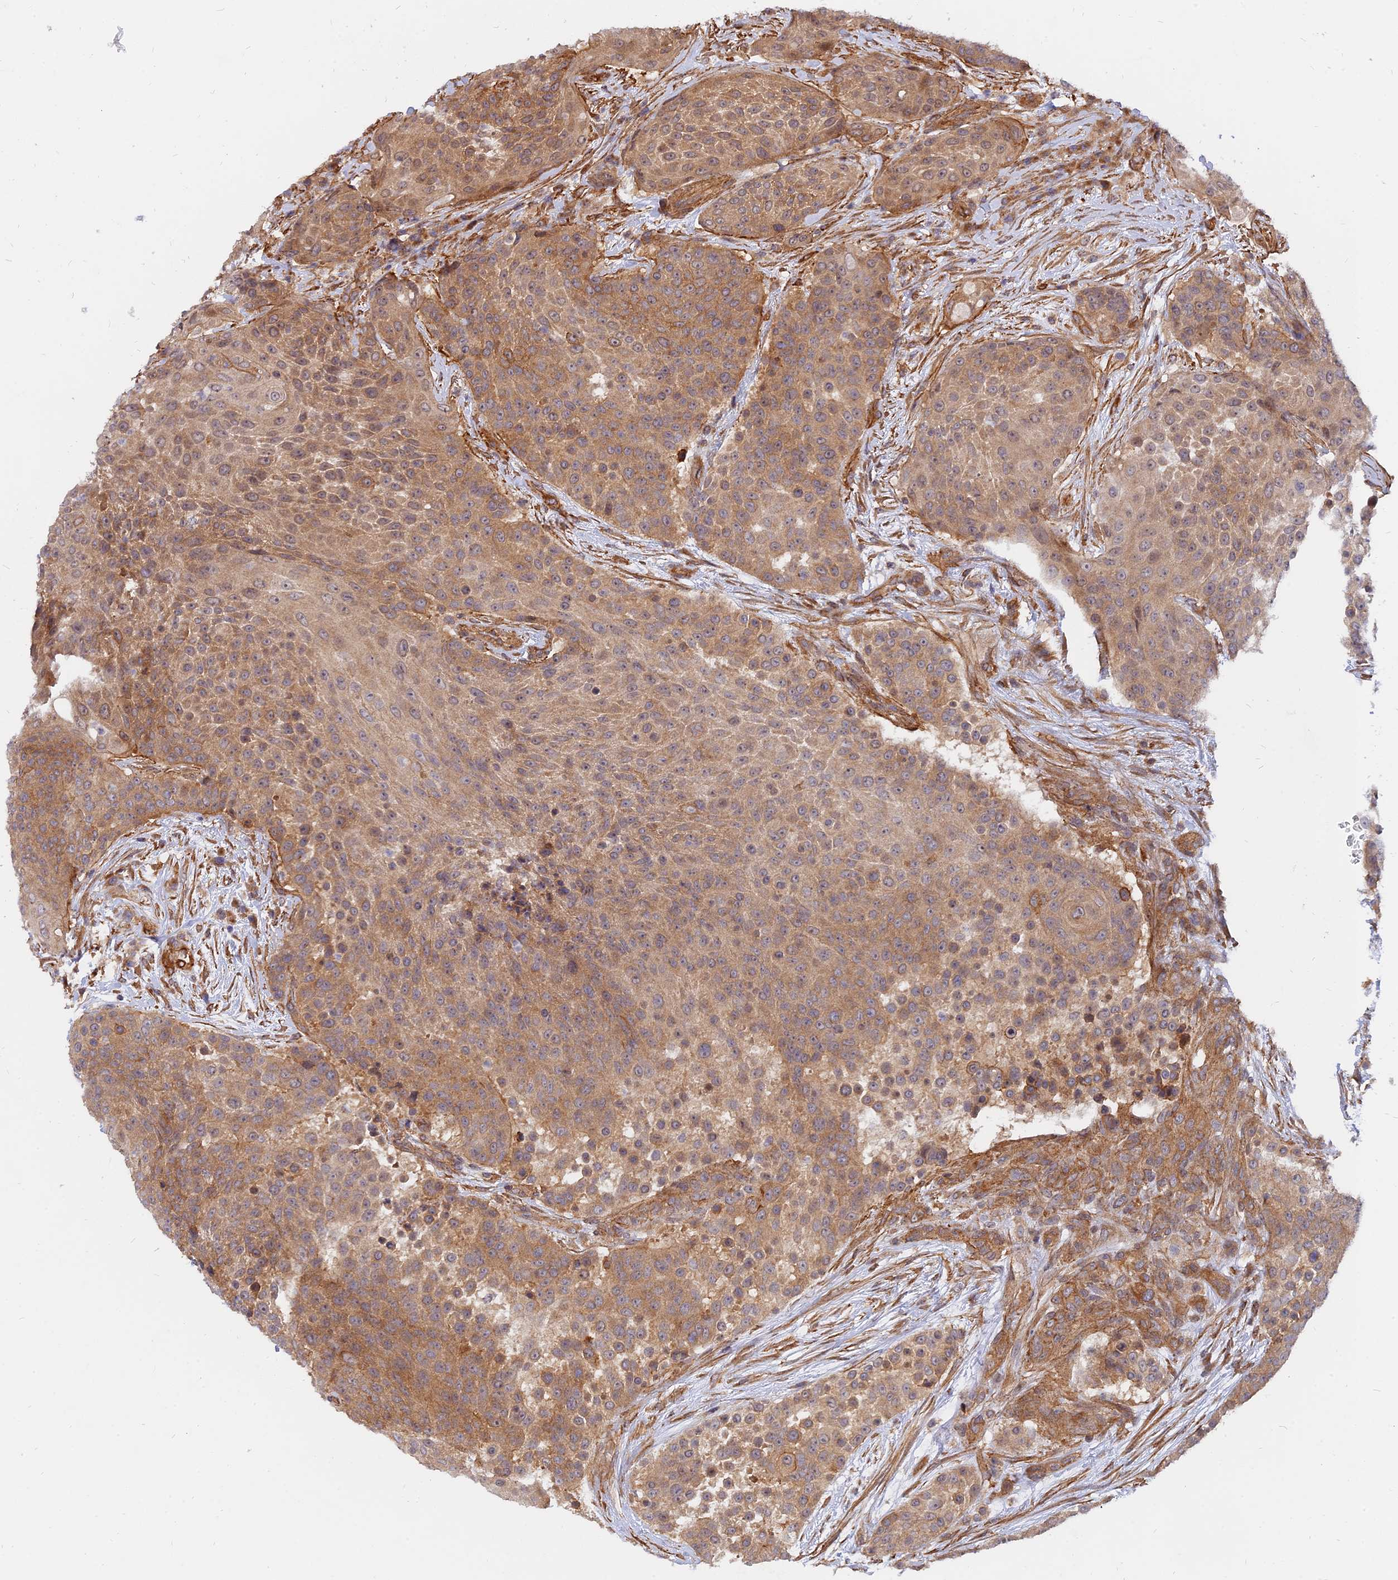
{"staining": {"intensity": "moderate", "quantity": ">75%", "location": "cytoplasmic/membranous"}, "tissue": "urothelial cancer", "cell_type": "Tumor cells", "image_type": "cancer", "snomed": [{"axis": "morphology", "description": "Urothelial carcinoma, High grade"}, {"axis": "topography", "description": "Urinary bladder"}], "caption": "IHC of urothelial carcinoma (high-grade) reveals medium levels of moderate cytoplasmic/membranous staining in approximately >75% of tumor cells.", "gene": "WDR41", "patient": {"sex": "female", "age": 63}}